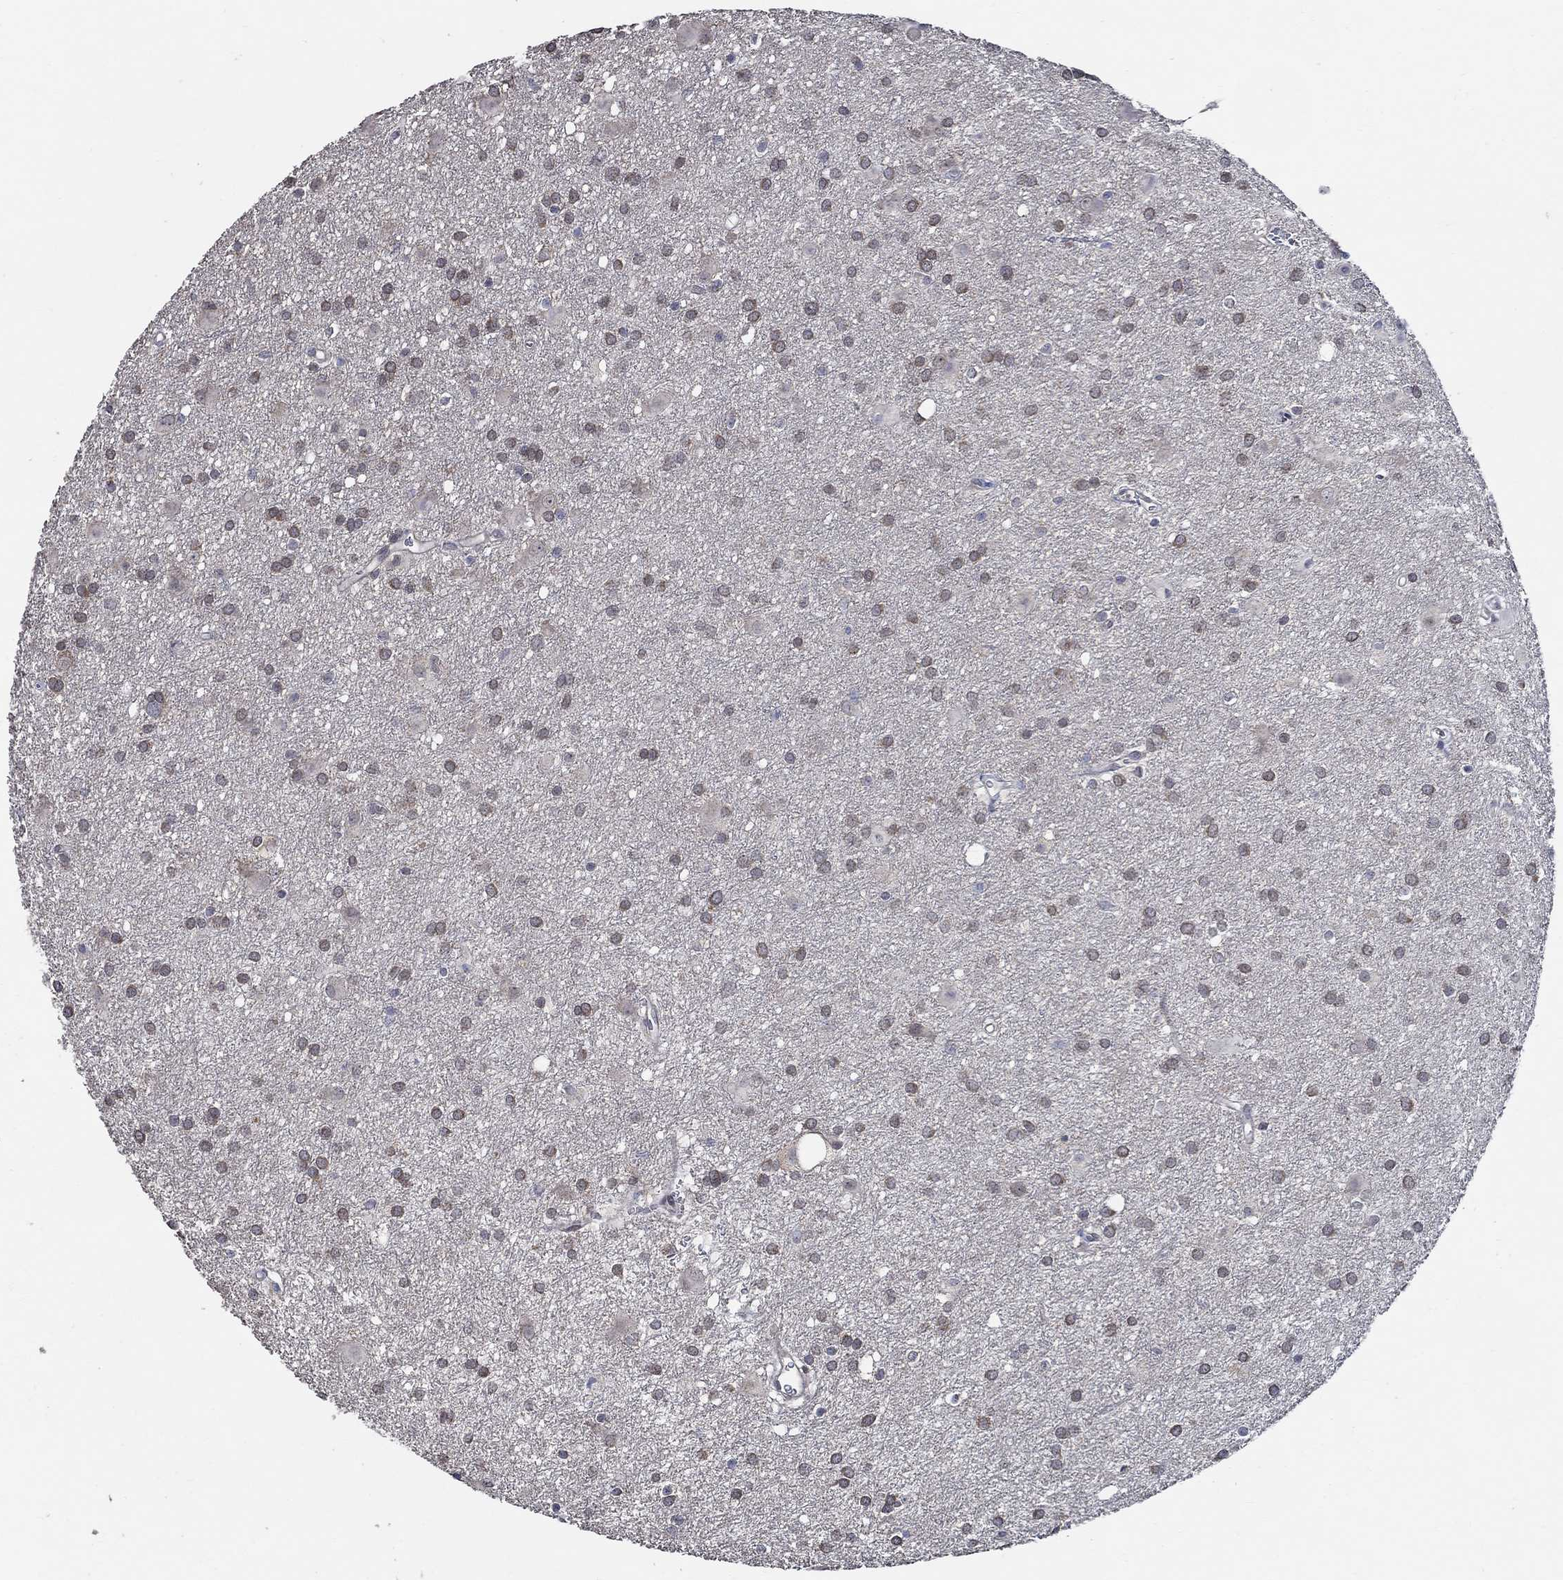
{"staining": {"intensity": "moderate", "quantity": "<25%", "location": "cytoplasmic/membranous"}, "tissue": "glioma", "cell_type": "Tumor cells", "image_type": "cancer", "snomed": [{"axis": "morphology", "description": "Glioma, malignant, Low grade"}, {"axis": "topography", "description": "Brain"}], "caption": "Brown immunohistochemical staining in glioma reveals moderate cytoplasmic/membranous expression in about <25% of tumor cells.", "gene": "WDR53", "patient": {"sex": "male", "age": 58}}